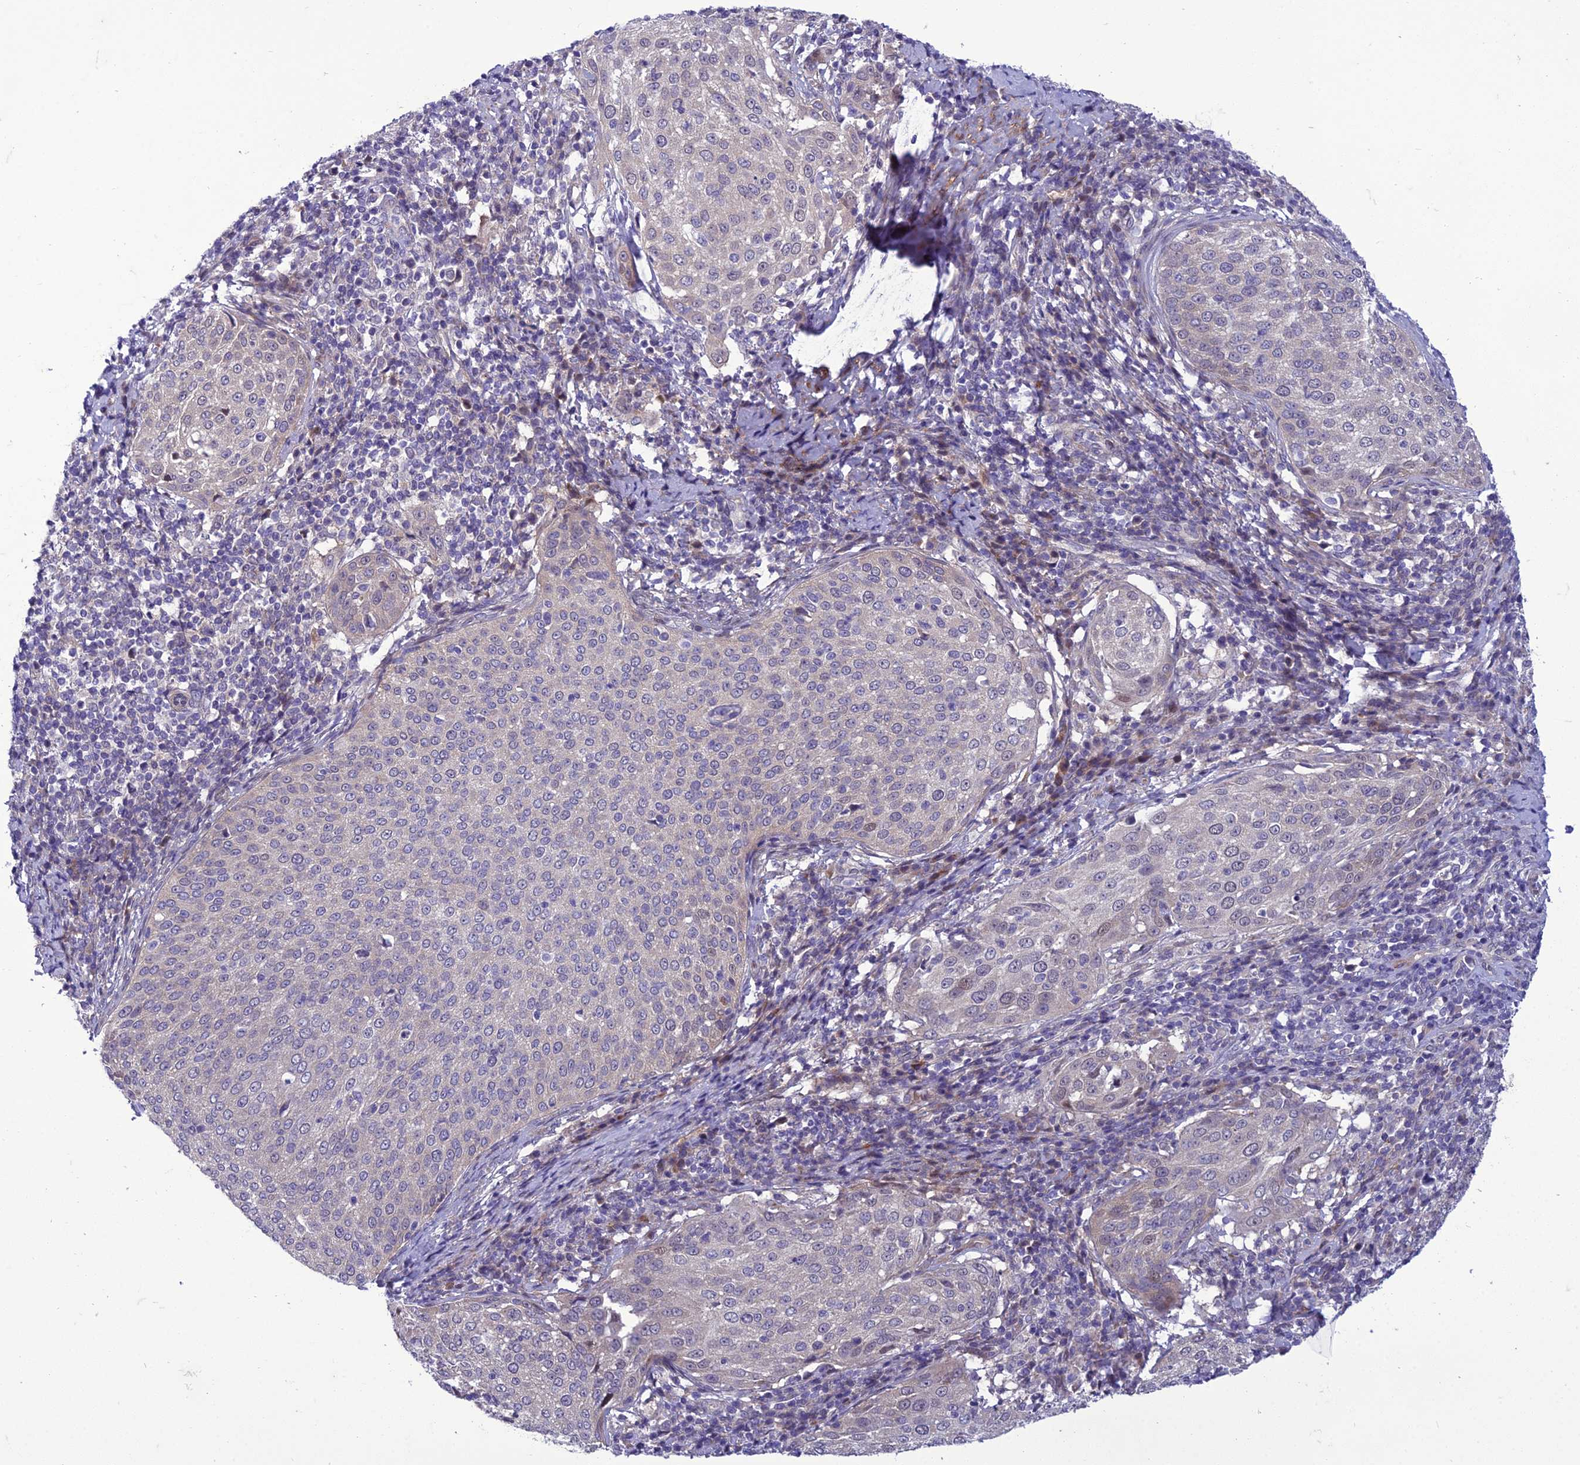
{"staining": {"intensity": "weak", "quantity": "25%-75%", "location": "cytoplasmic/membranous"}, "tissue": "cervical cancer", "cell_type": "Tumor cells", "image_type": "cancer", "snomed": [{"axis": "morphology", "description": "Squamous cell carcinoma, NOS"}, {"axis": "topography", "description": "Cervix"}], "caption": "Brown immunohistochemical staining in cervical cancer demonstrates weak cytoplasmic/membranous positivity in about 25%-75% of tumor cells. Ihc stains the protein of interest in brown and the nuclei are stained blue.", "gene": "GAB4", "patient": {"sex": "female", "age": 57}}